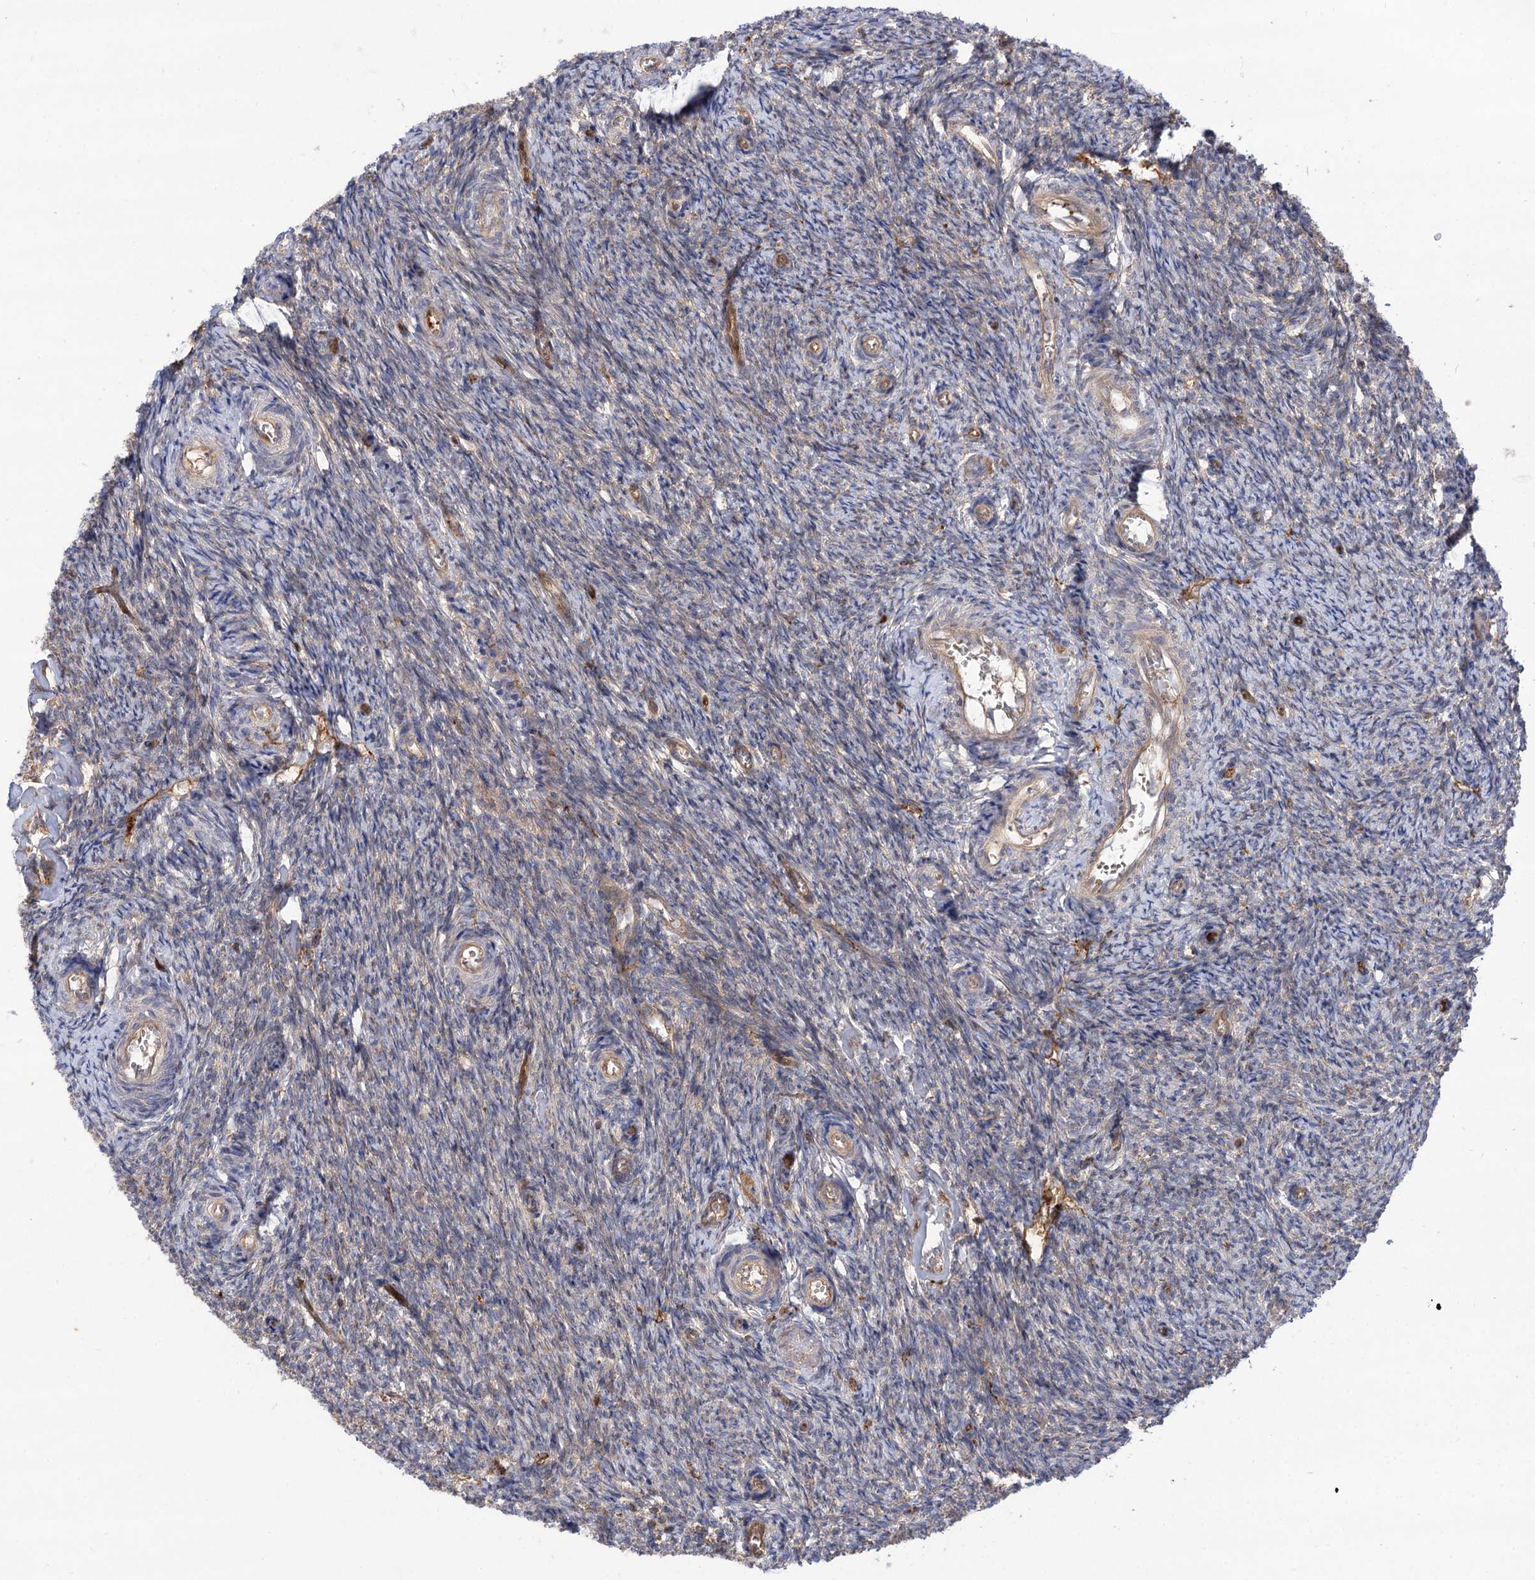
{"staining": {"intensity": "weak", "quantity": "<25%", "location": "cytoplasmic/membranous"}, "tissue": "ovary", "cell_type": "Ovarian stroma cells", "image_type": "normal", "snomed": [{"axis": "morphology", "description": "Normal tissue, NOS"}, {"axis": "topography", "description": "Ovary"}], "caption": "Immunohistochemistry (IHC) photomicrograph of unremarkable human ovary stained for a protein (brown), which displays no staining in ovarian stroma cells.", "gene": "PATL1", "patient": {"sex": "female", "age": 44}}